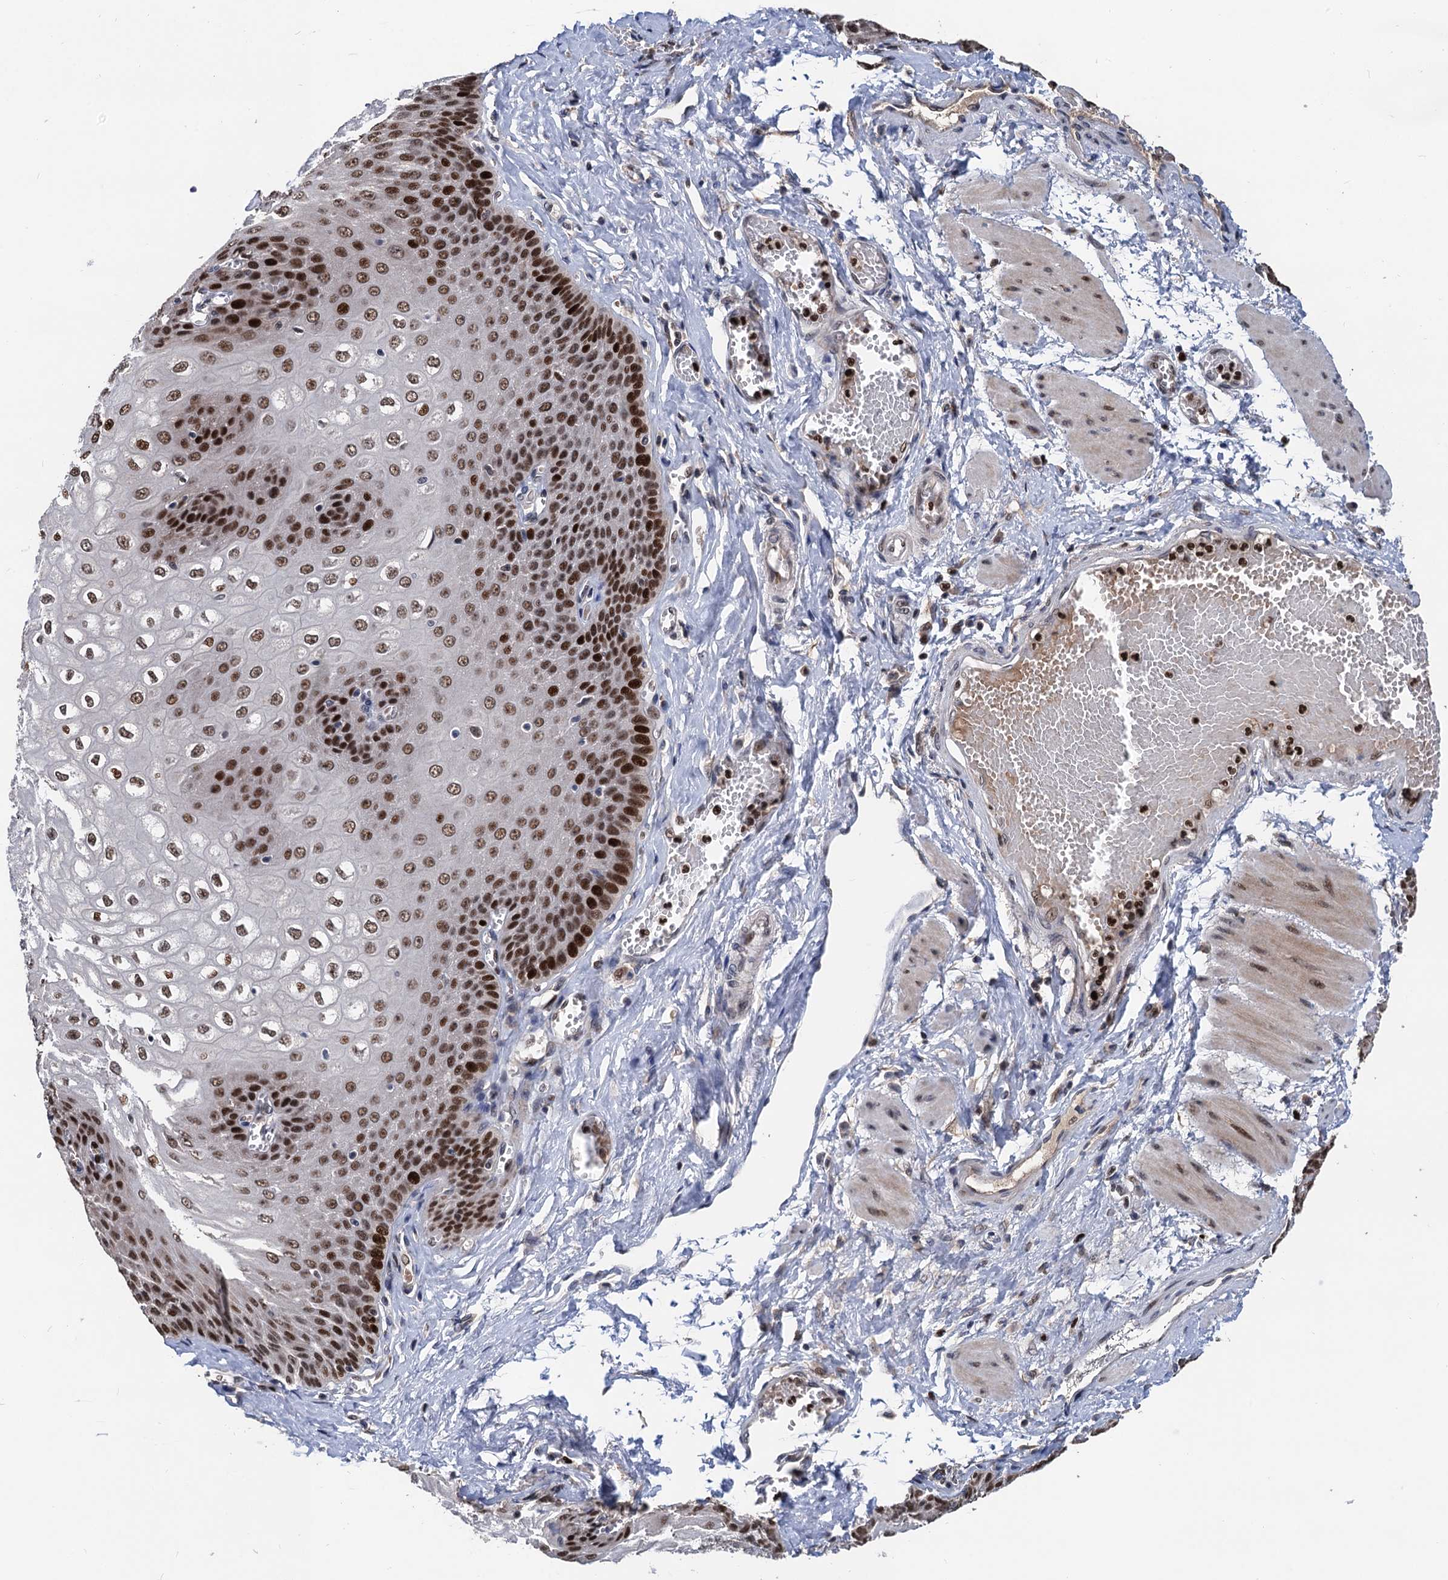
{"staining": {"intensity": "strong", "quantity": "25%-75%", "location": "nuclear"}, "tissue": "esophagus", "cell_type": "Squamous epithelial cells", "image_type": "normal", "snomed": [{"axis": "morphology", "description": "Normal tissue, NOS"}, {"axis": "topography", "description": "Esophagus"}], "caption": "The micrograph exhibits staining of benign esophagus, revealing strong nuclear protein positivity (brown color) within squamous epithelial cells. (Brightfield microscopy of DAB IHC at high magnification).", "gene": "TSEN34", "patient": {"sex": "male", "age": 60}}